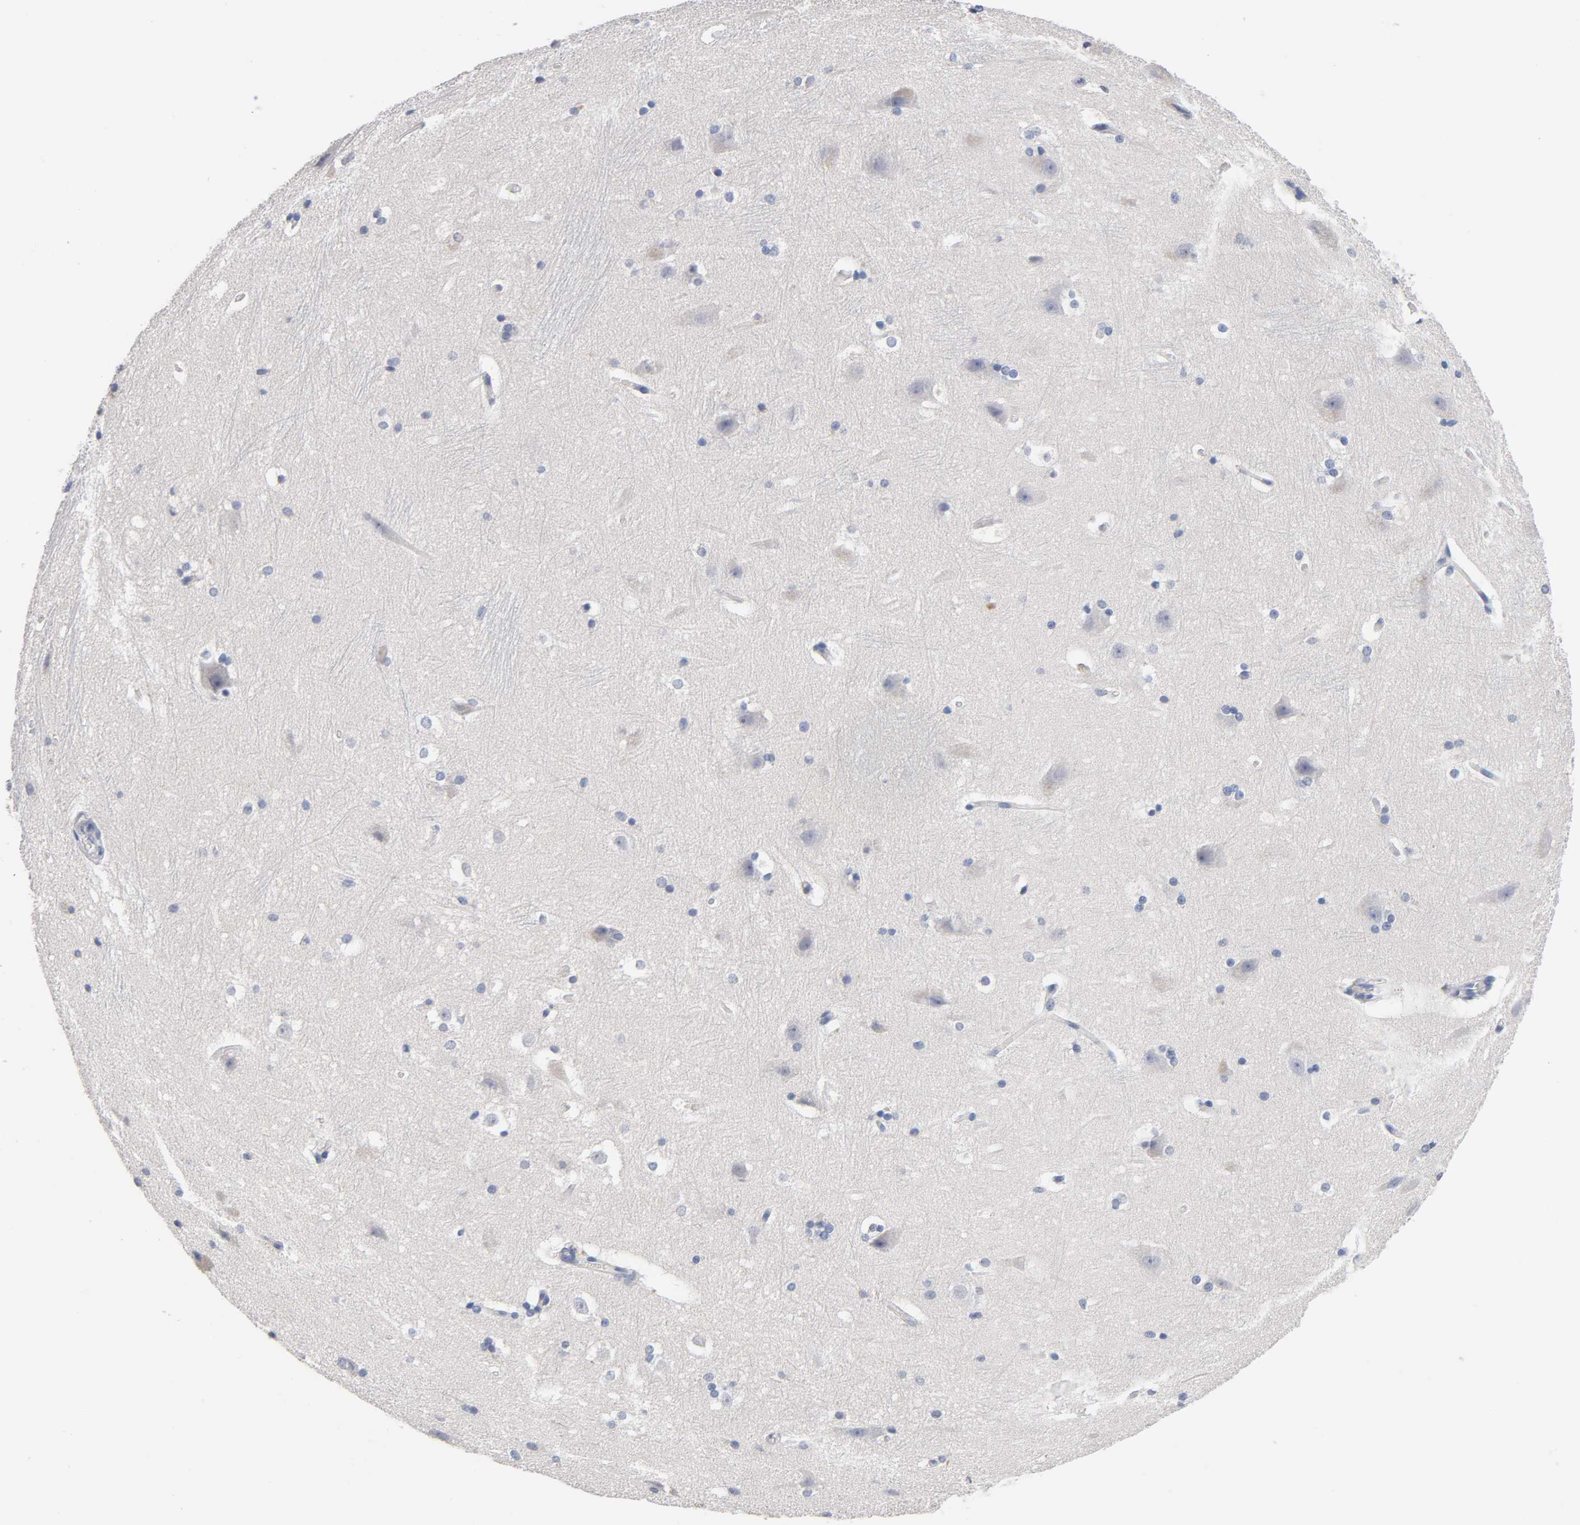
{"staining": {"intensity": "negative", "quantity": "none", "location": "none"}, "tissue": "hippocampus", "cell_type": "Glial cells", "image_type": "normal", "snomed": [{"axis": "morphology", "description": "Normal tissue, NOS"}, {"axis": "topography", "description": "Hippocampus"}], "caption": "Immunohistochemical staining of normal human hippocampus exhibits no significant staining in glial cells.", "gene": "ZCCHC13", "patient": {"sex": "female", "age": 19}}